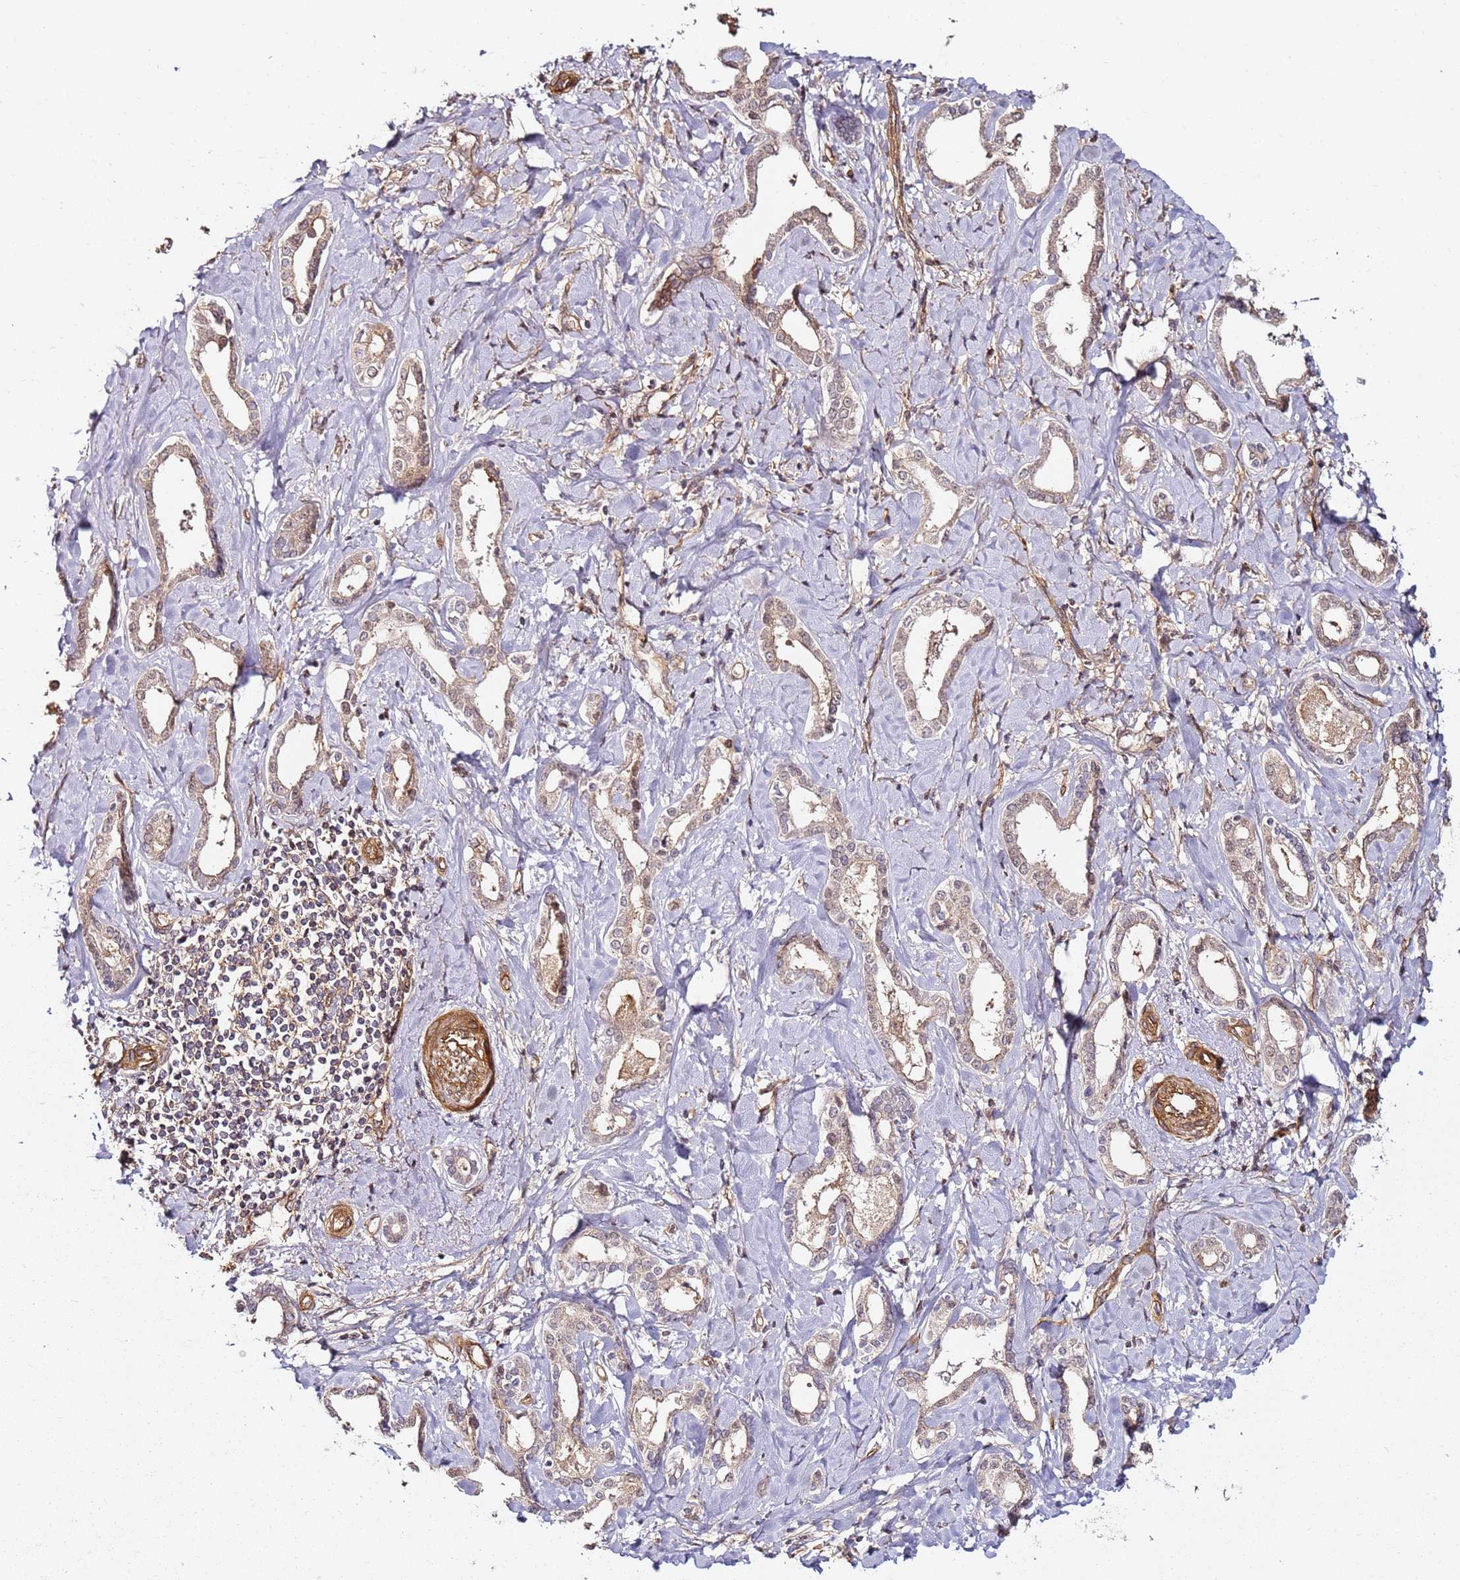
{"staining": {"intensity": "weak", "quantity": ">75%", "location": "cytoplasmic/membranous"}, "tissue": "liver cancer", "cell_type": "Tumor cells", "image_type": "cancer", "snomed": [{"axis": "morphology", "description": "Cholangiocarcinoma"}, {"axis": "topography", "description": "Liver"}], "caption": "This photomicrograph exhibits IHC staining of liver cholangiocarcinoma, with low weak cytoplasmic/membranous positivity in approximately >75% of tumor cells.", "gene": "CCNYL1", "patient": {"sex": "female", "age": 77}}